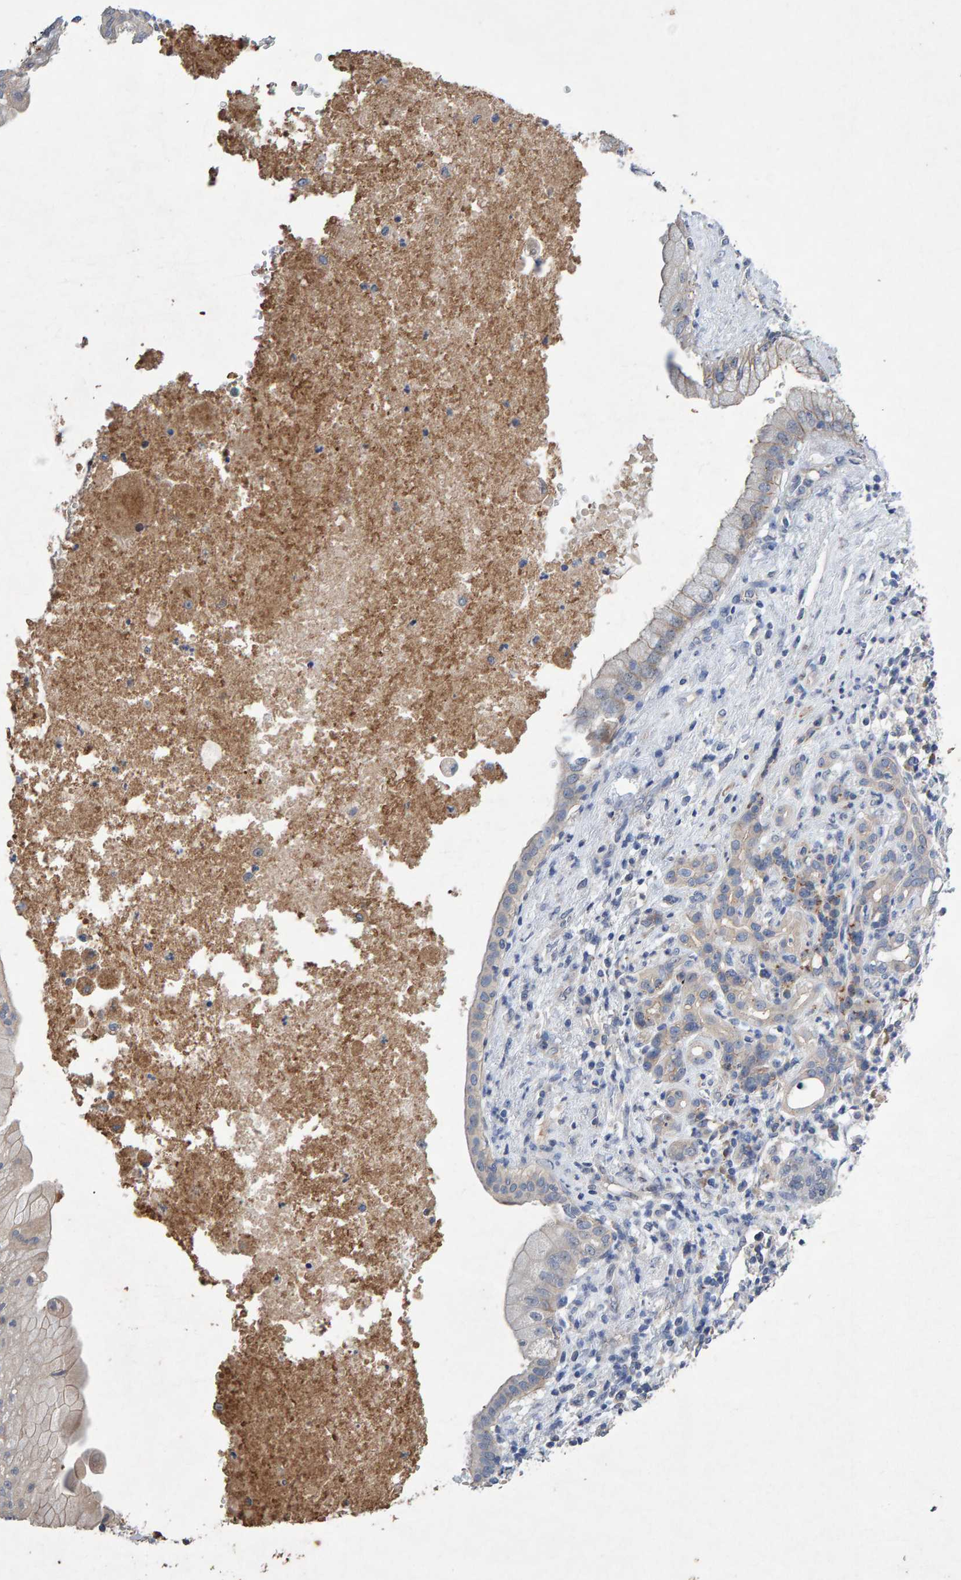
{"staining": {"intensity": "negative", "quantity": "none", "location": "none"}, "tissue": "pancreatic cancer", "cell_type": "Tumor cells", "image_type": "cancer", "snomed": [{"axis": "morphology", "description": "Adenocarcinoma, NOS"}, {"axis": "topography", "description": "Pancreas"}], "caption": "Tumor cells are negative for protein expression in human pancreatic cancer. The staining was performed using DAB to visualize the protein expression in brown, while the nuclei were stained in blue with hematoxylin (Magnification: 20x).", "gene": "EFR3A", "patient": {"sex": "female", "age": 78}}